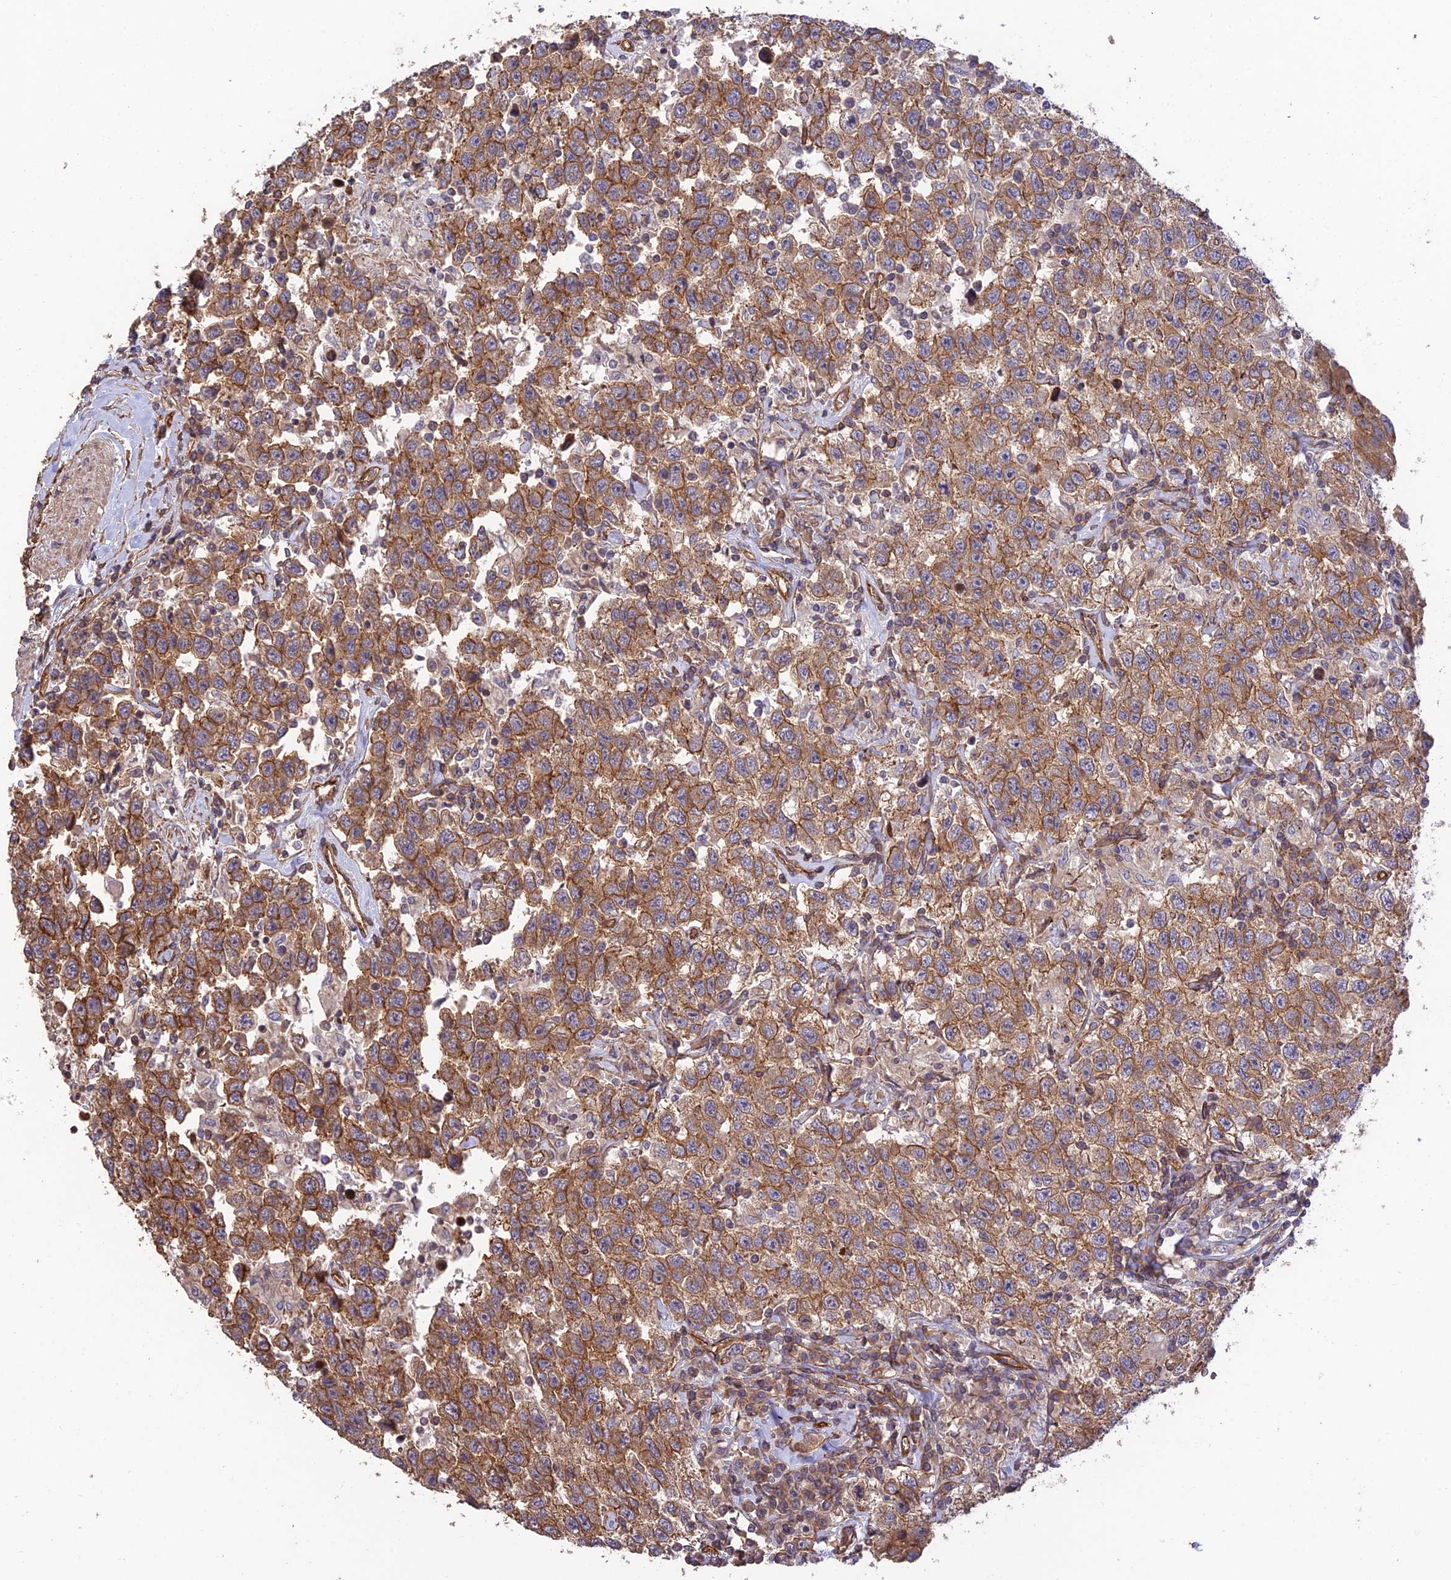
{"staining": {"intensity": "moderate", "quantity": ">75%", "location": "cytoplasmic/membranous"}, "tissue": "testis cancer", "cell_type": "Tumor cells", "image_type": "cancer", "snomed": [{"axis": "morphology", "description": "Seminoma, NOS"}, {"axis": "topography", "description": "Testis"}], "caption": "Approximately >75% of tumor cells in testis cancer reveal moderate cytoplasmic/membranous protein staining as visualized by brown immunohistochemical staining.", "gene": "HOMER2", "patient": {"sex": "male", "age": 41}}